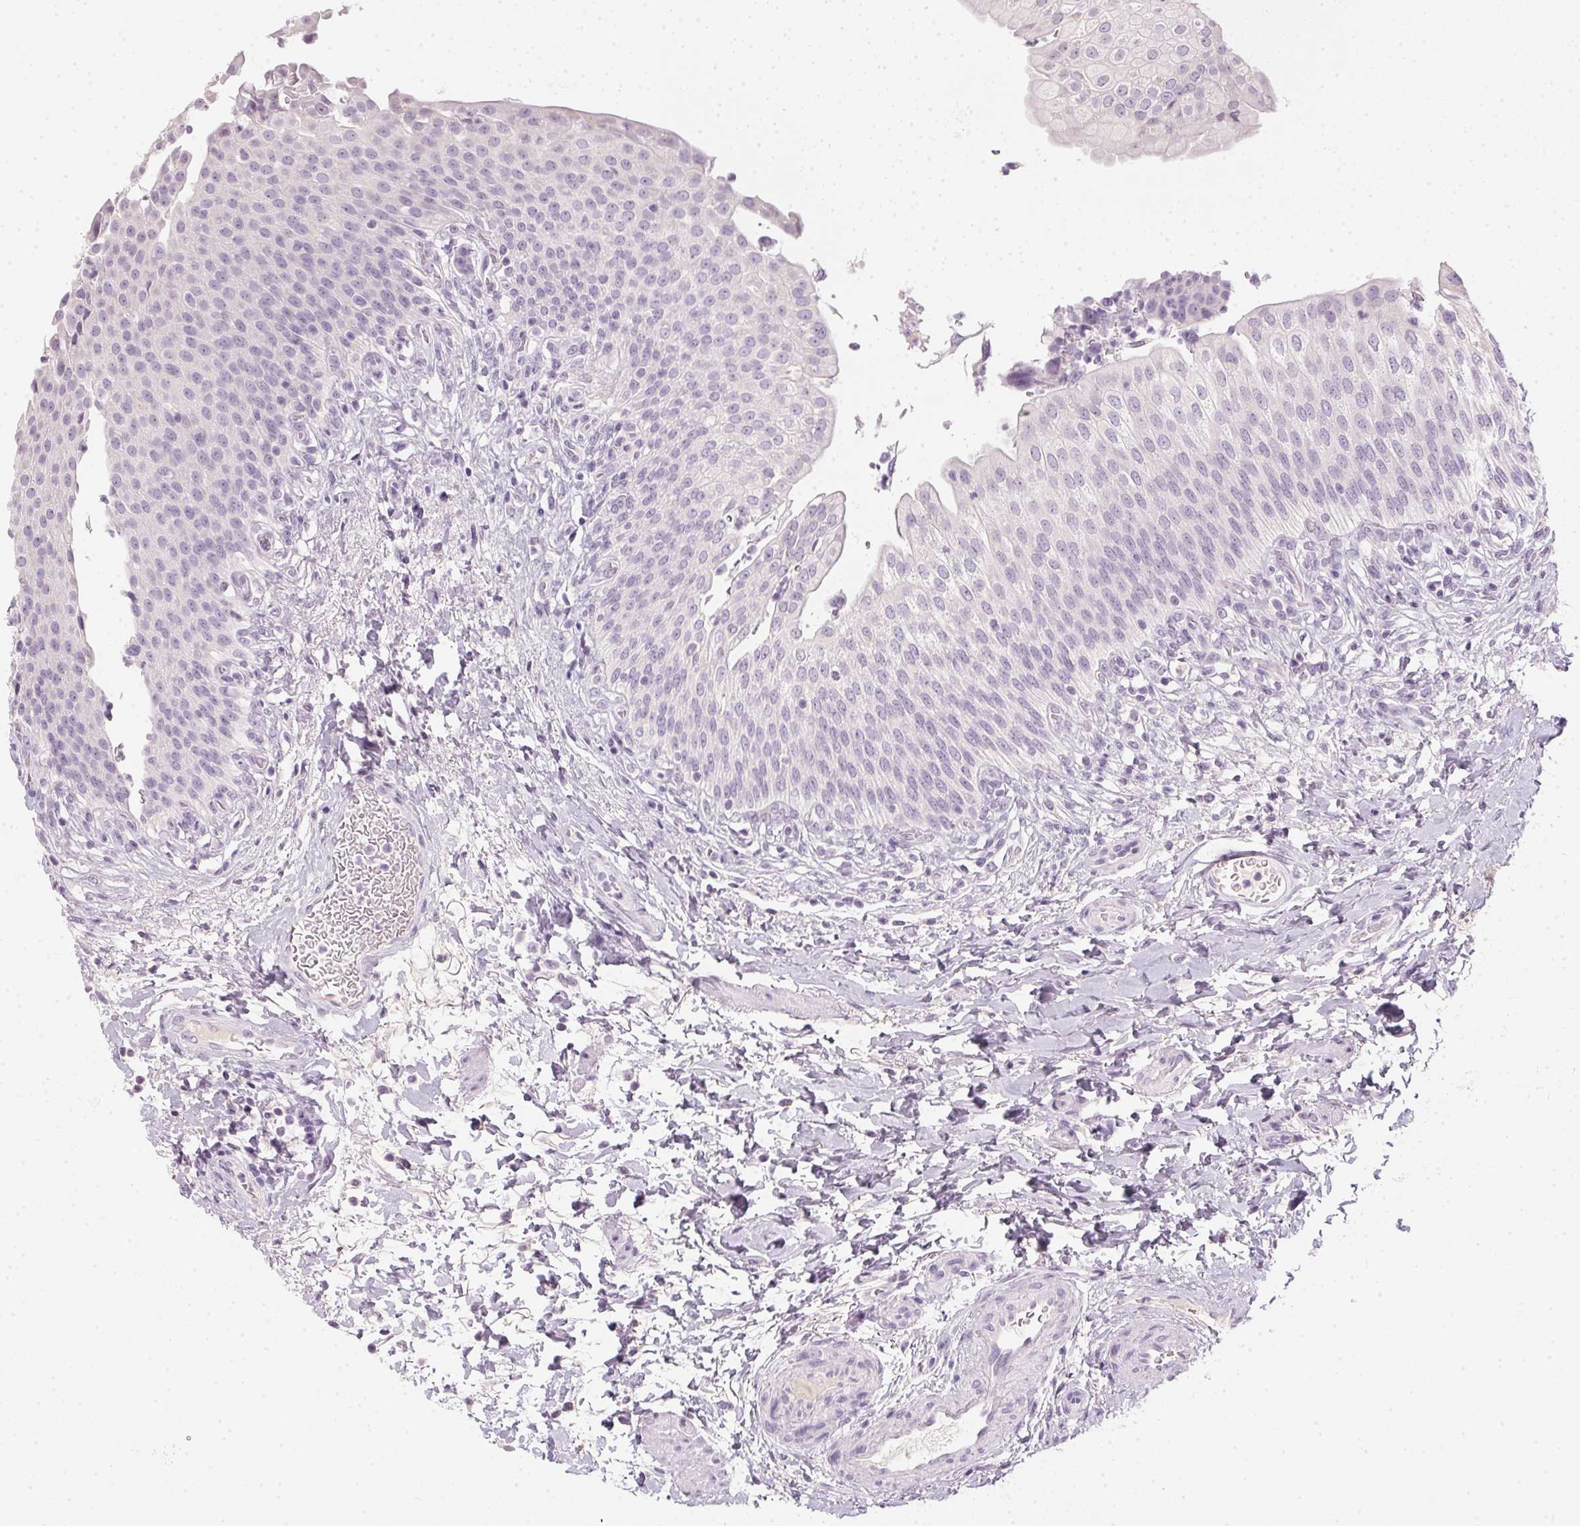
{"staining": {"intensity": "negative", "quantity": "none", "location": "none"}, "tissue": "urinary bladder", "cell_type": "Urothelial cells", "image_type": "normal", "snomed": [{"axis": "morphology", "description": "Normal tissue, NOS"}, {"axis": "topography", "description": "Urinary bladder"}, {"axis": "topography", "description": "Peripheral nerve tissue"}], "caption": "A photomicrograph of urinary bladder stained for a protein displays no brown staining in urothelial cells. (DAB (3,3'-diaminobenzidine) immunohistochemistry (IHC) visualized using brightfield microscopy, high magnification).", "gene": "TMEM72", "patient": {"sex": "female", "age": 60}}